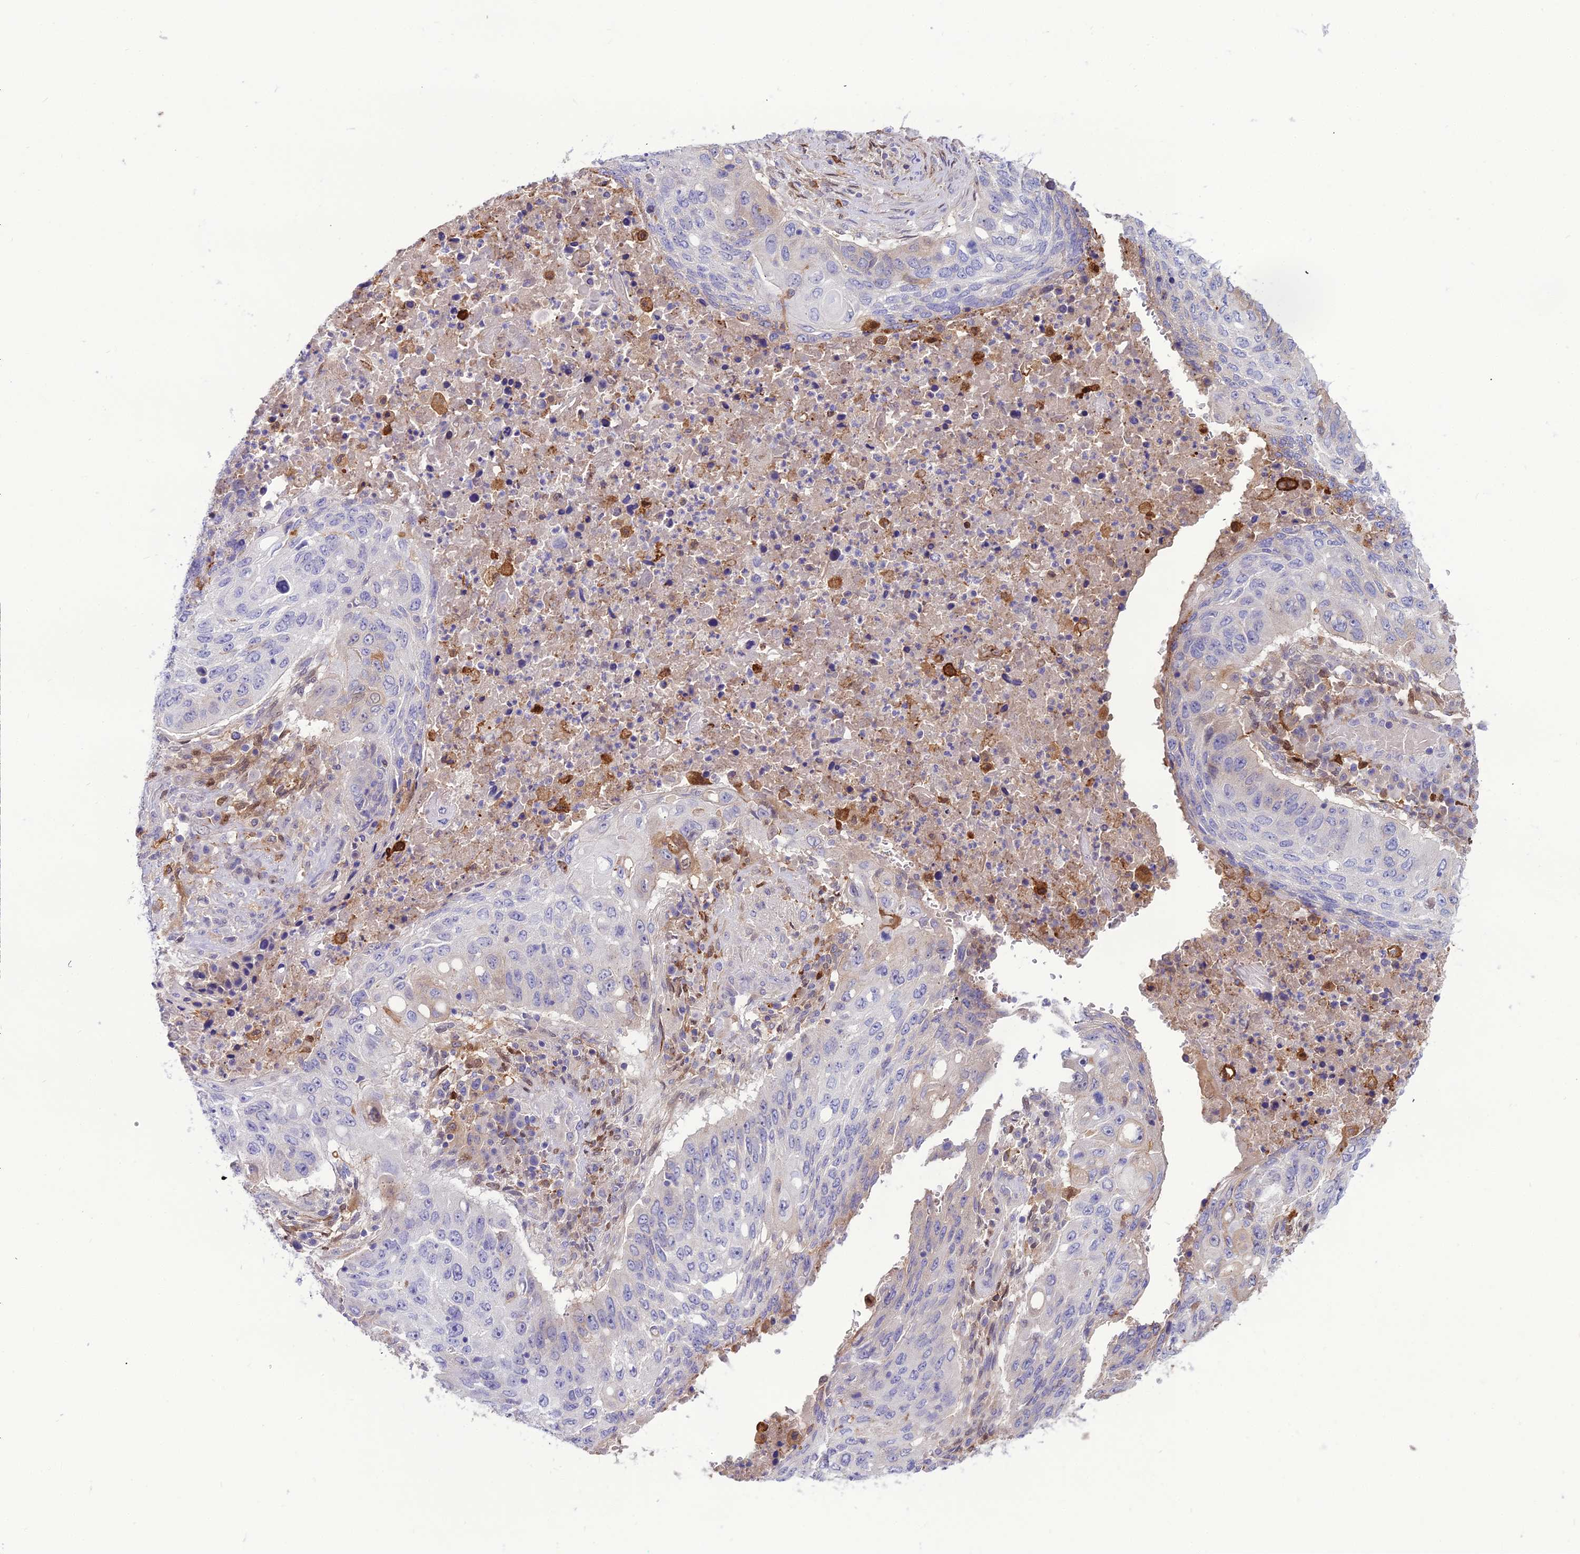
{"staining": {"intensity": "negative", "quantity": "none", "location": "none"}, "tissue": "lung cancer", "cell_type": "Tumor cells", "image_type": "cancer", "snomed": [{"axis": "morphology", "description": "Squamous cell carcinoma, NOS"}, {"axis": "topography", "description": "Lung"}], "caption": "Immunohistochemistry histopathology image of lung cancer stained for a protein (brown), which demonstrates no staining in tumor cells. The staining was performed using DAB (3,3'-diaminobenzidine) to visualize the protein expression in brown, while the nuclei were stained in blue with hematoxylin (Magnification: 20x).", "gene": "MB21D2", "patient": {"sex": "female", "age": 63}}